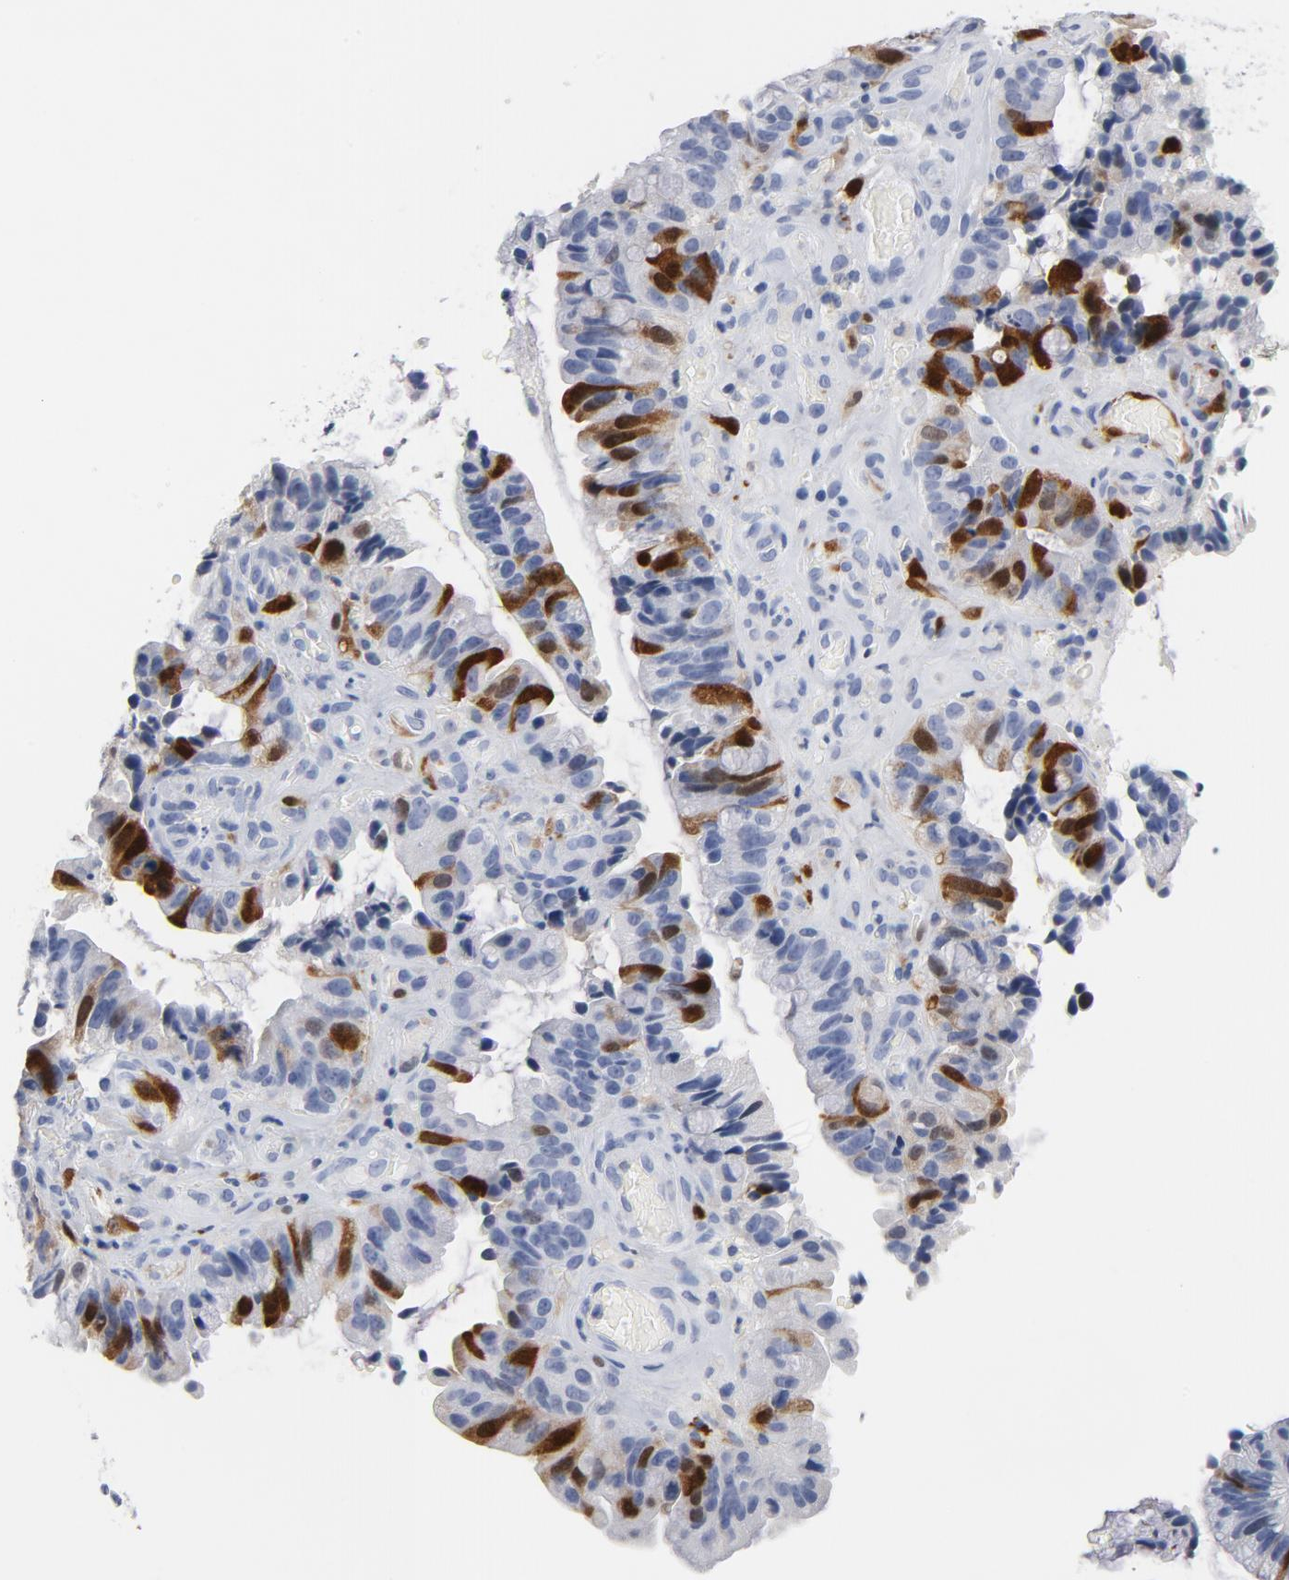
{"staining": {"intensity": "strong", "quantity": "25%-75%", "location": "cytoplasmic/membranous,nuclear"}, "tissue": "pancreatic cancer", "cell_type": "Tumor cells", "image_type": "cancer", "snomed": [{"axis": "morphology", "description": "Adenocarcinoma, NOS"}, {"axis": "topography", "description": "Pancreas"}], "caption": "Immunohistochemical staining of adenocarcinoma (pancreatic) reveals strong cytoplasmic/membranous and nuclear protein staining in about 25%-75% of tumor cells.", "gene": "CDC20", "patient": {"sex": "male", "age": 82}}